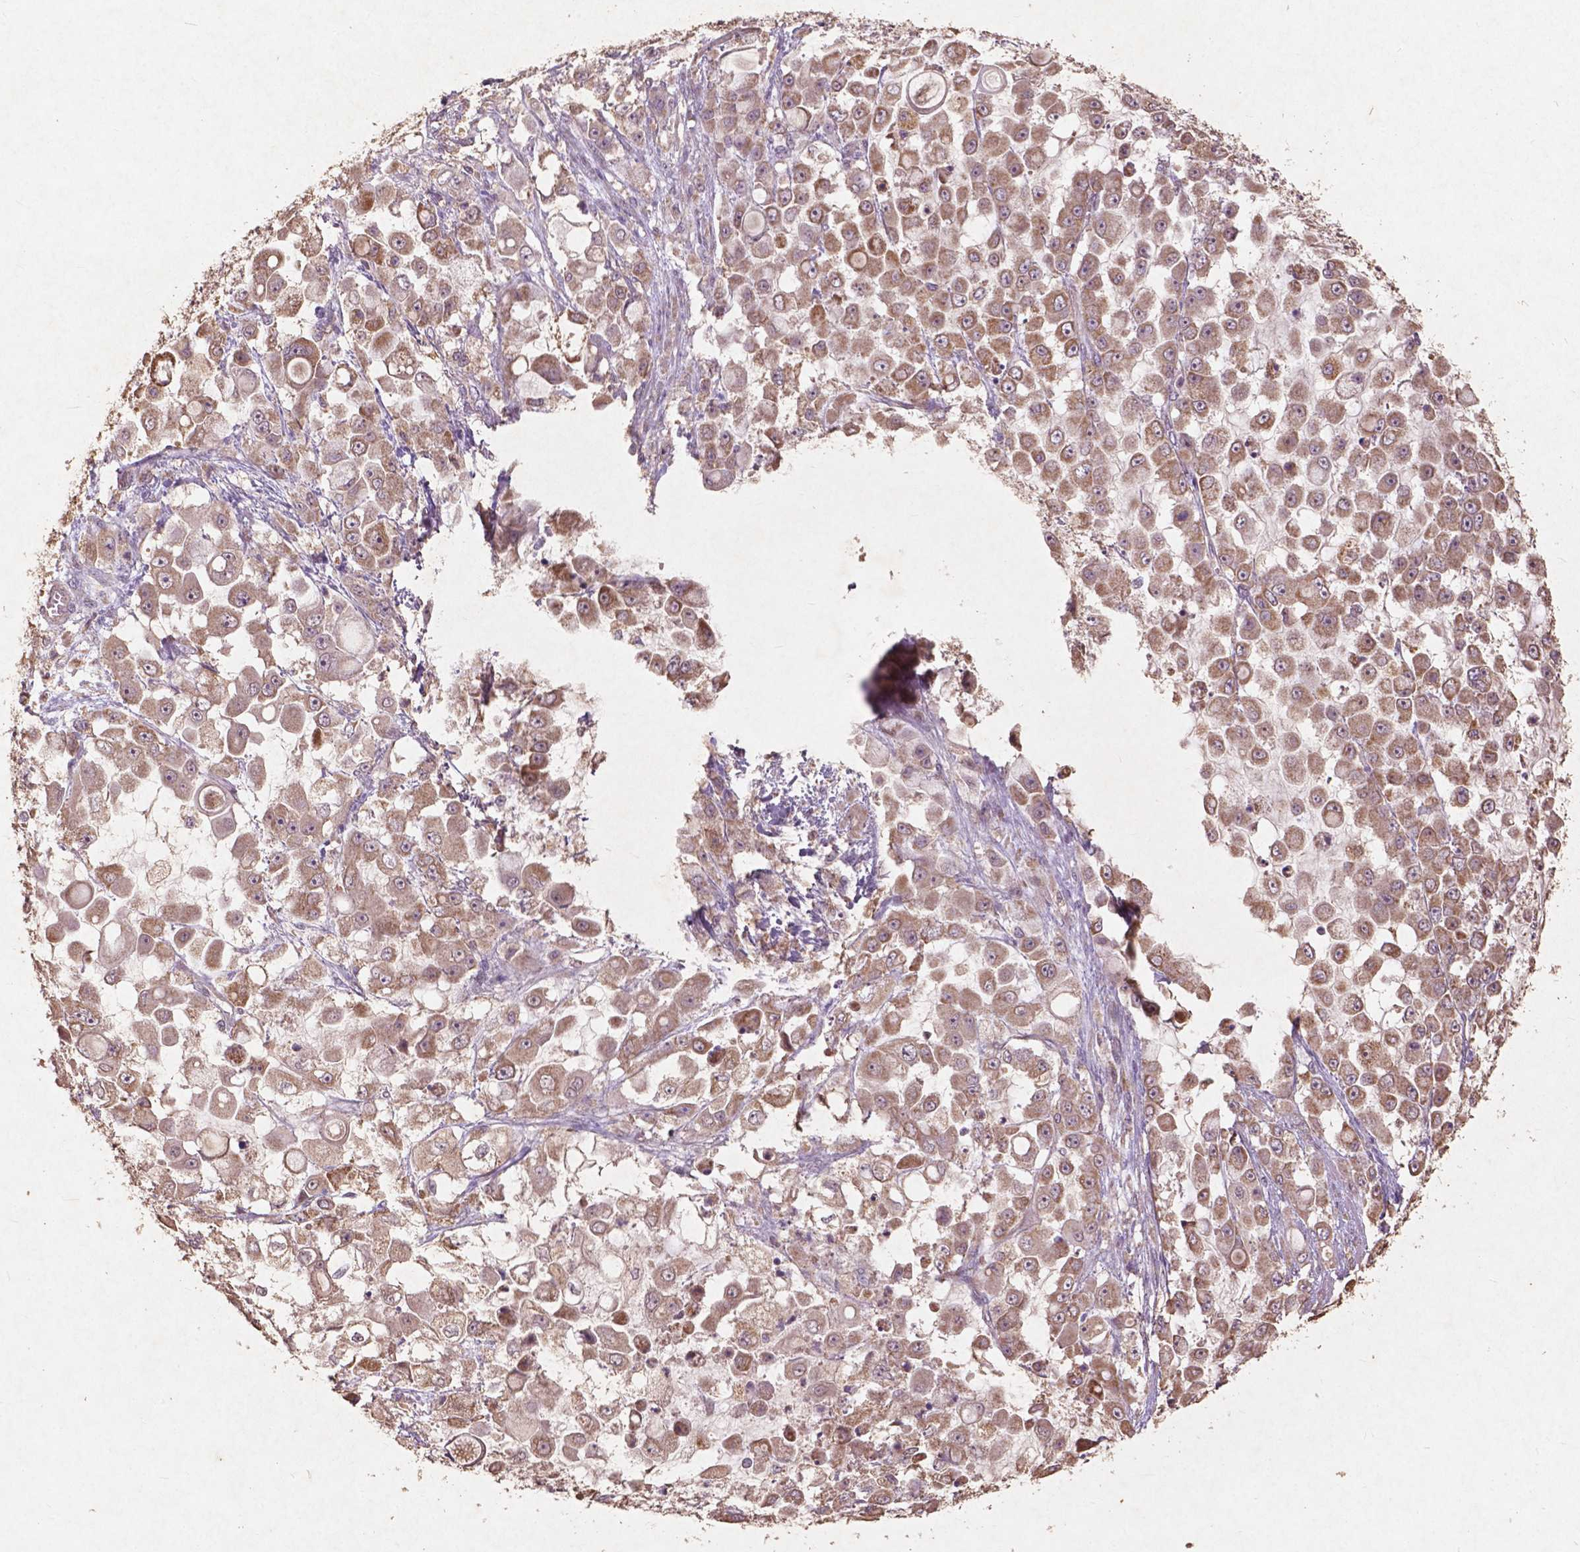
{"staining": {"intensity": "moderate", "quantity": ">75%", "location": "cytoplasmic/membranous"}, "tissue": "stomach cancer", "cell_type": "Tumor cells", "image_type": "cancer", "snomed": [{"axis": "morphology", "description": "Adenocarcinoma, NOS"}, {"axis": "topography", "description": "Stomach"}], "caption": "Adenocarcinoma (stomach) stained with DAB (3,3'-diaminobenzidine) immunohistochemistry displays medium levels of moderate cytoplasmic/membranous staining in about >75% of tumor cells.", "gene": "ST6GALNAC5", "patient": {"sex": "female", "age": 76}}